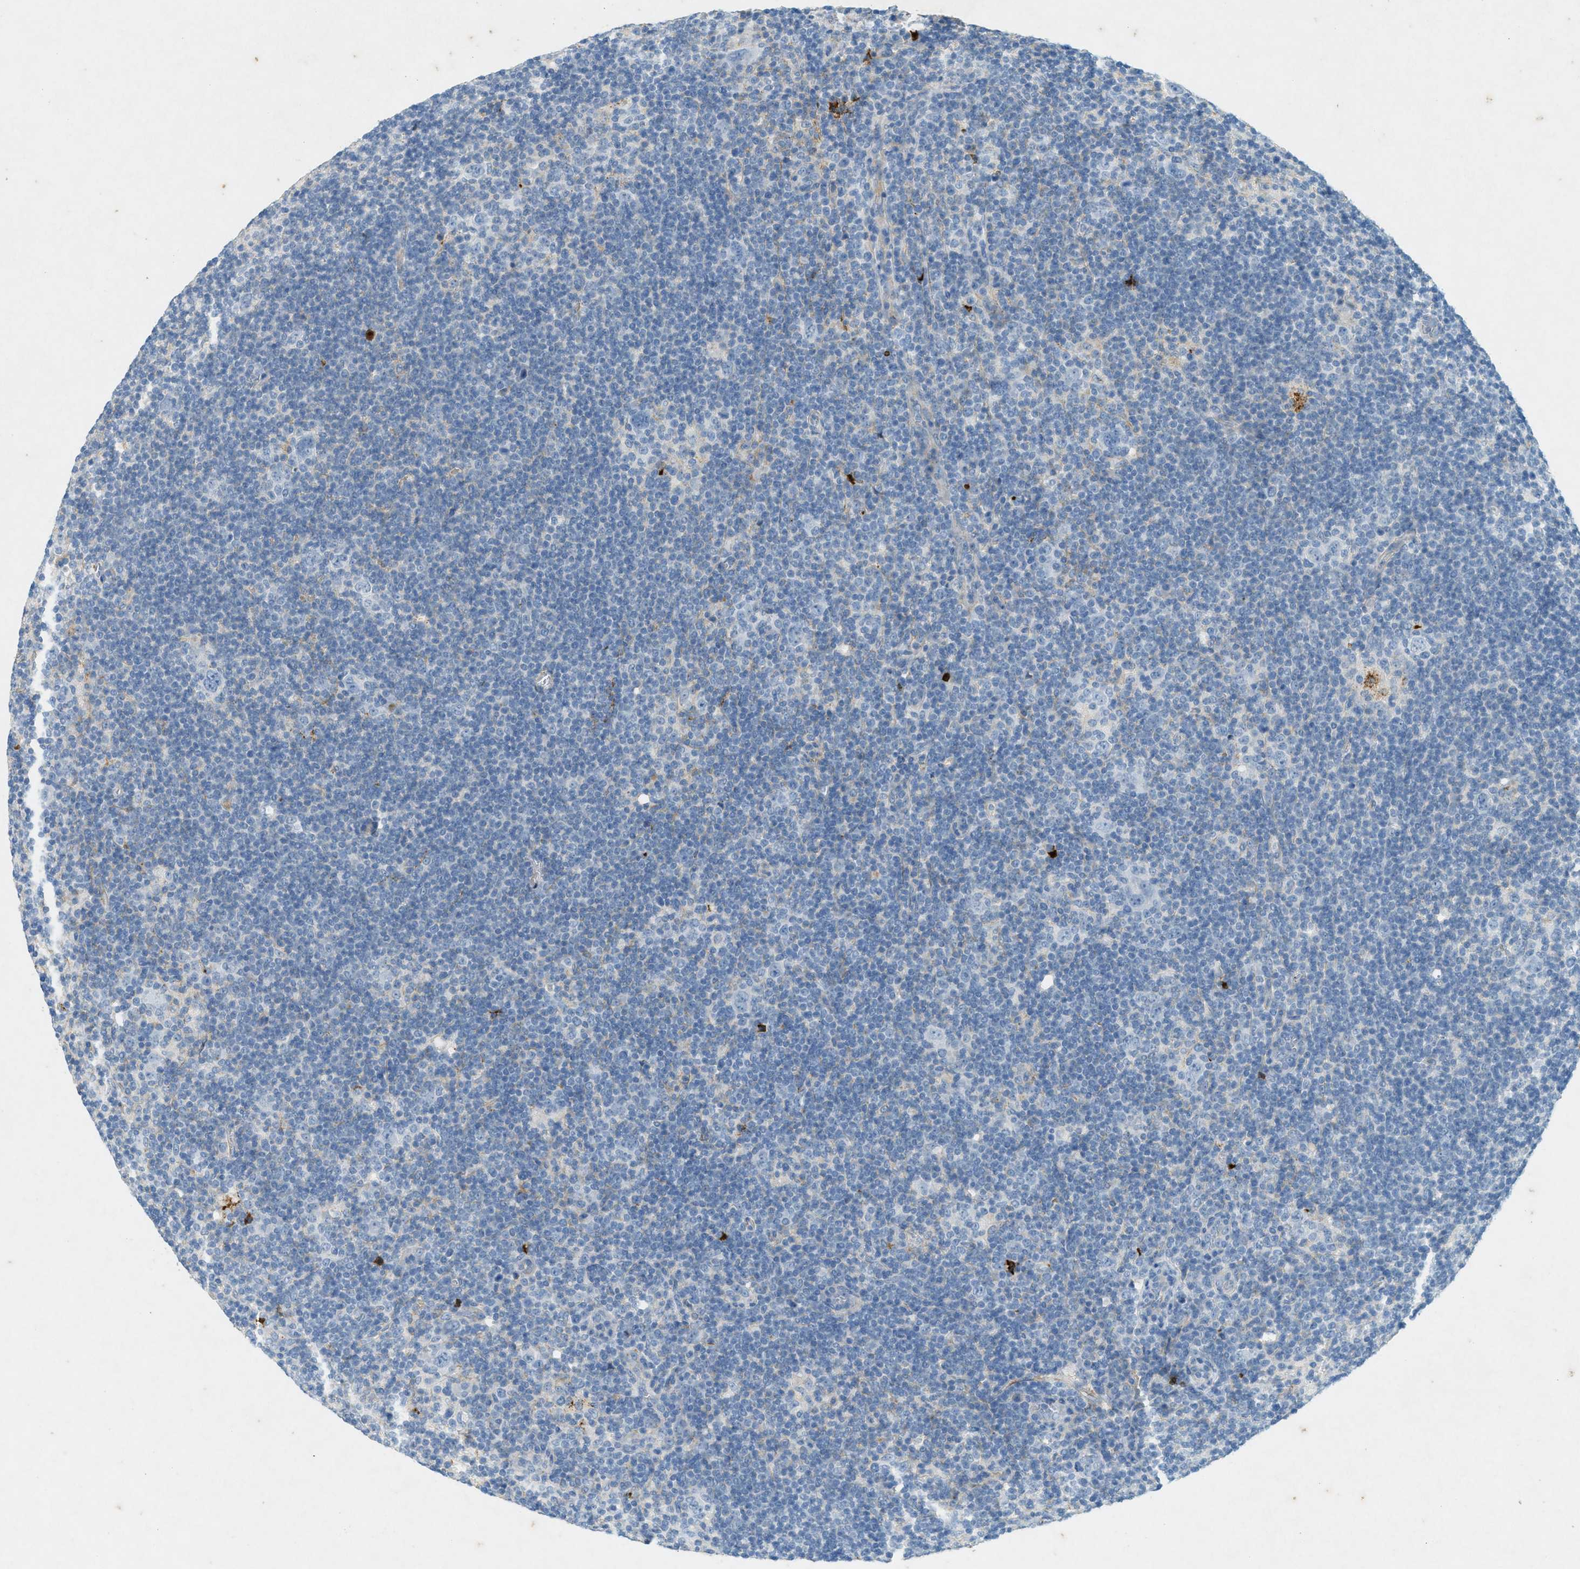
{"staining": {"intensity": "negative", "quantity": "none", "location": "none"}, "tissue": "lymphoma", "cell_type": "Tumor cells", "image_type": "cancer", "snomed": [{"axis": "morphology", "description": "Hodgkin's disease, NOS"}, {"axis": "topography", "description": "Lymph node"}], "caption": "IHC image of neoplastic tissue: human Hodgkin's disease stained with DAB displays no significant protein staining in tumor cells.", "gene": "F2", "patient": {"sex": "female", "age": 57}}